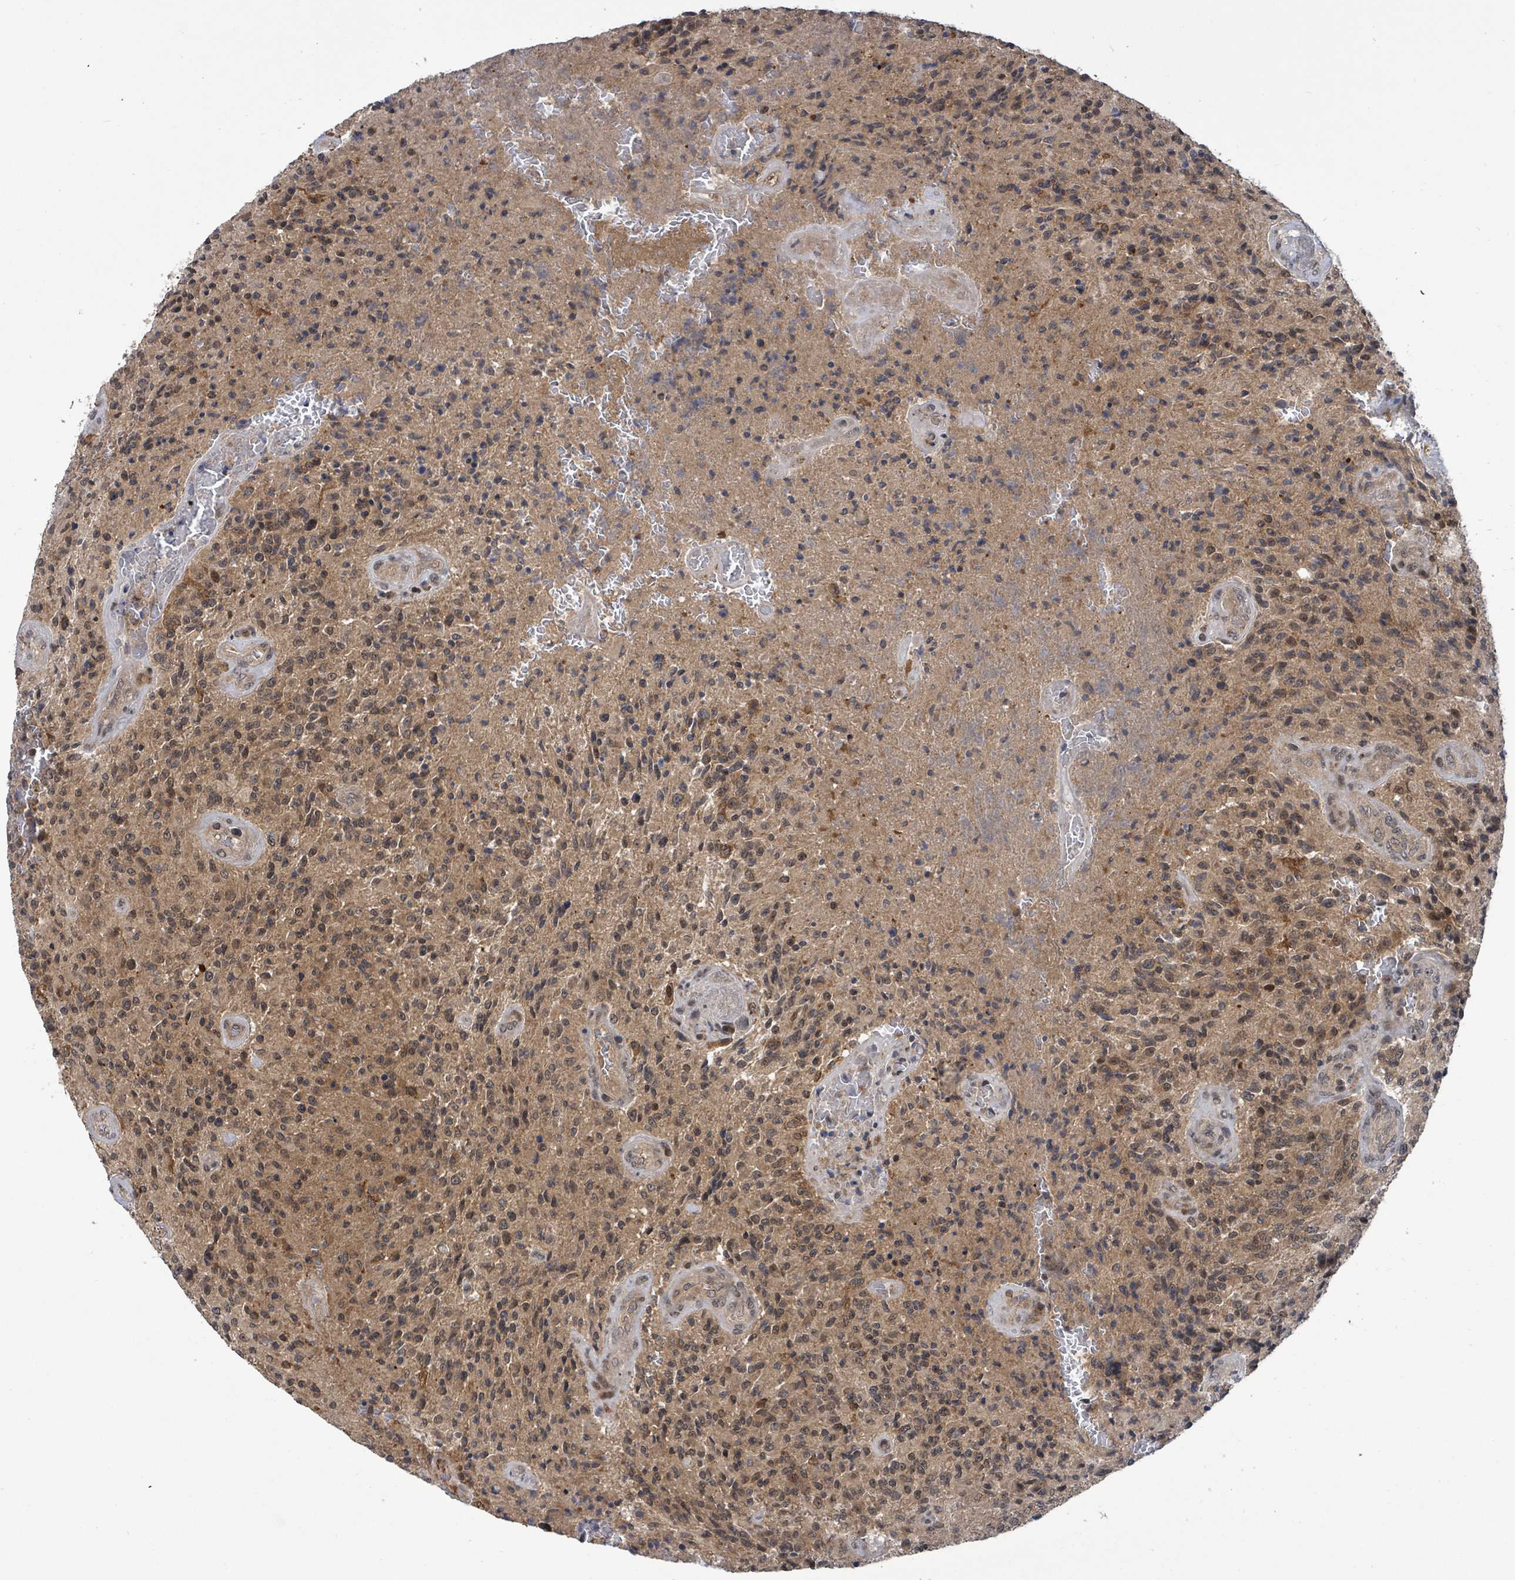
{"staining": {"intensity": "weak", "quantity": "25%-75%", "location": "cytoplasmic/membranous,nuclear"}, "tissue": "glioma", "cell_type": "Tumor cells", "image_type": "cancer", "snomed": [{"axis": "morphology", "description": "Normal tissue, NOS"}, {"axis": "morphology", "description": "Glioma, malignant, High grade"}, {"axis": "topography", "description": "Cerebral cortex"}], "caption": "This photomicrograph demonstrates IHC staining of high-grade glioma (malignant), with low weak cytoplasmic/membranous and nuclear staining in approximately 25%-75% of tumor cells.", "gene": "FBXO6", "patient": {"sex": "male", "age": 56}}